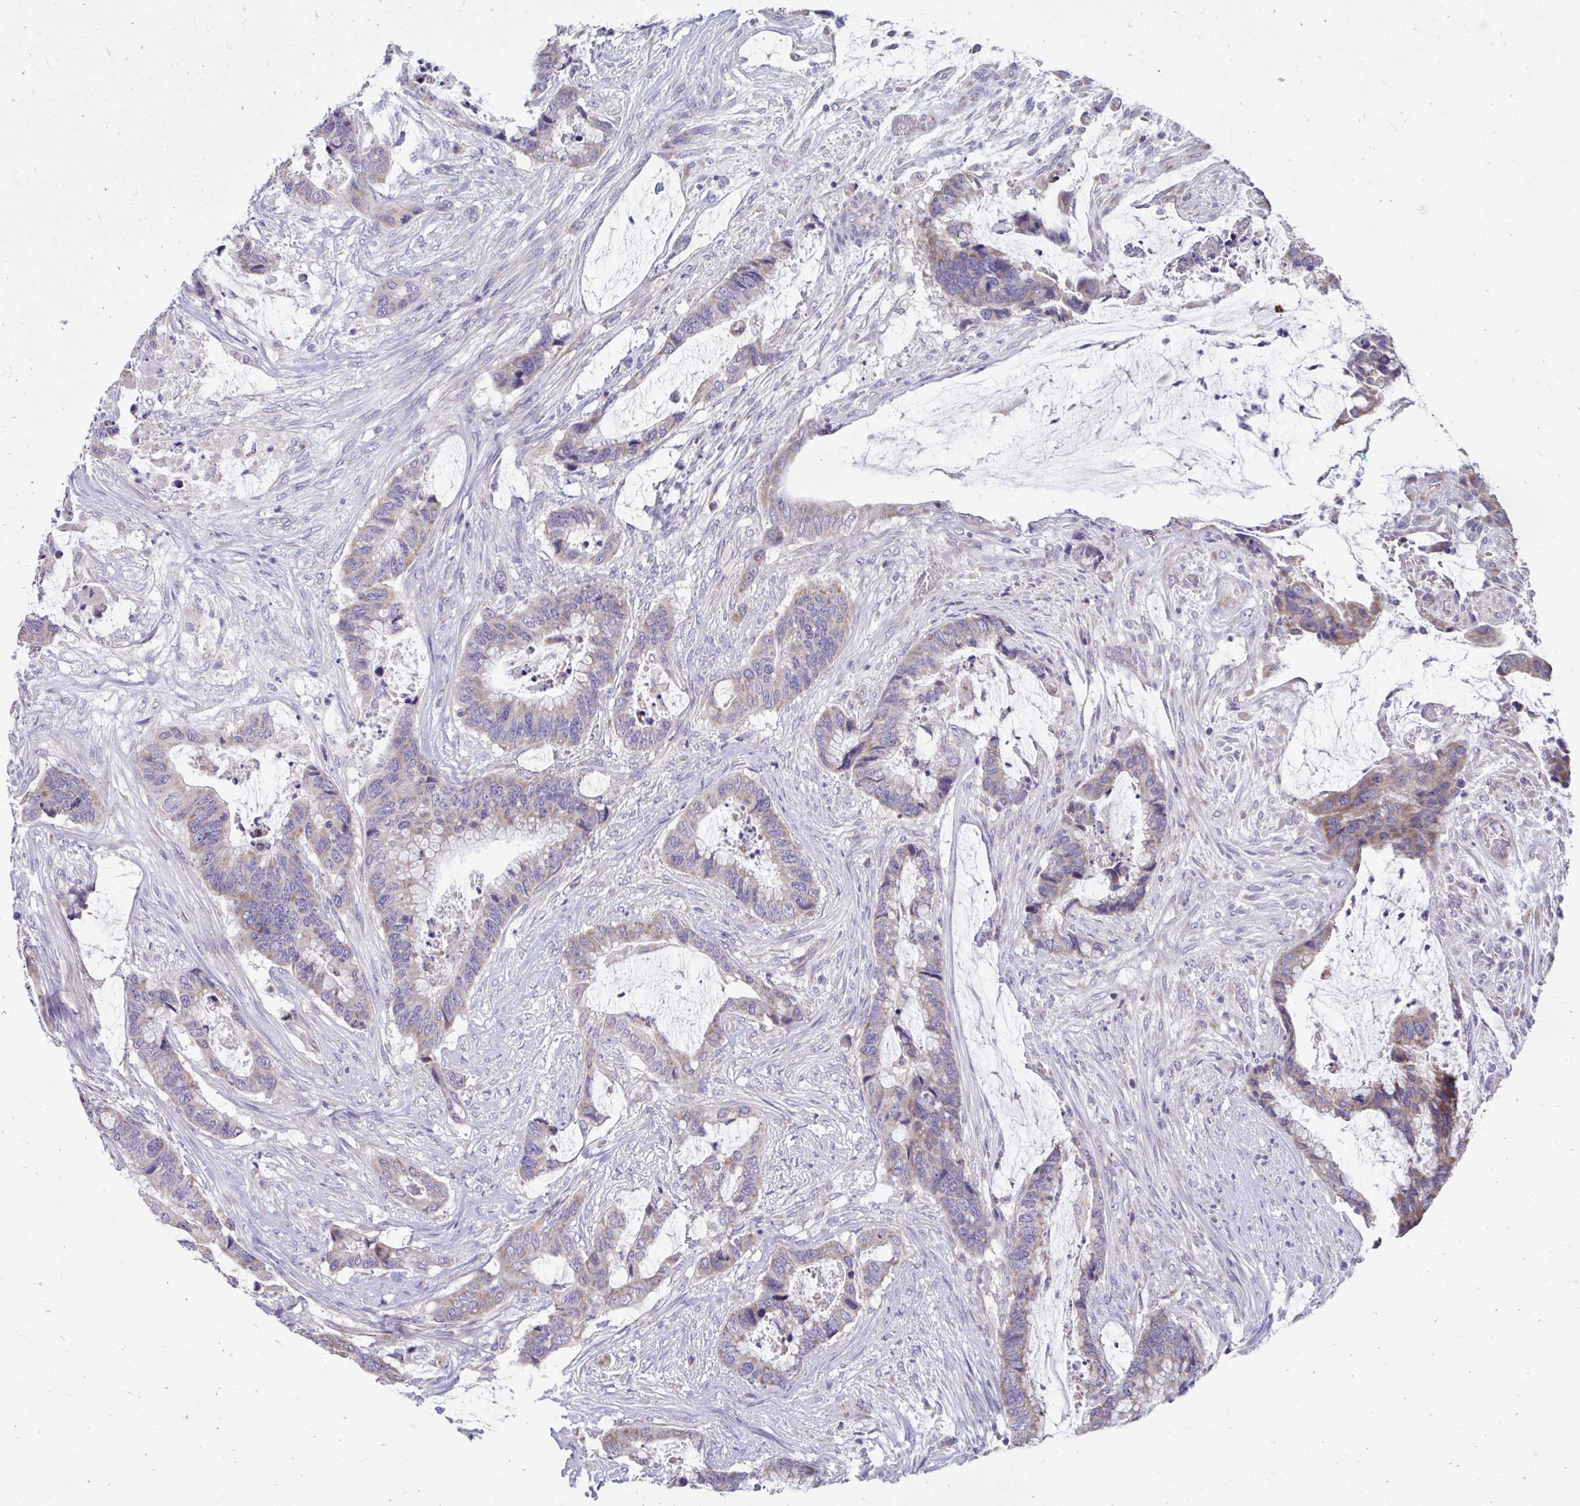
{"staining": {"intensity": "weak", "quantity": "25%-75%", "location": "cytoplasmic/membranous"}, "tissue": "colorectal cancer", "cell_type": "Tumor cells", "image_type": "cancer", "snomed": [{"axis": "morphology", "description": "Adenocarcinoma, NOS"}, {"axis": "topography", "description": "Rectum"}], "caption": "The image demonstrates immunohistochemical staining of colorectal adenocarcinoma. There is weak cytoplasmic/membranous staining is seen in about 25%-75% of tumor cells.", "gene": "LINGO4", "patient": {"sex": "female", "age": 59}}